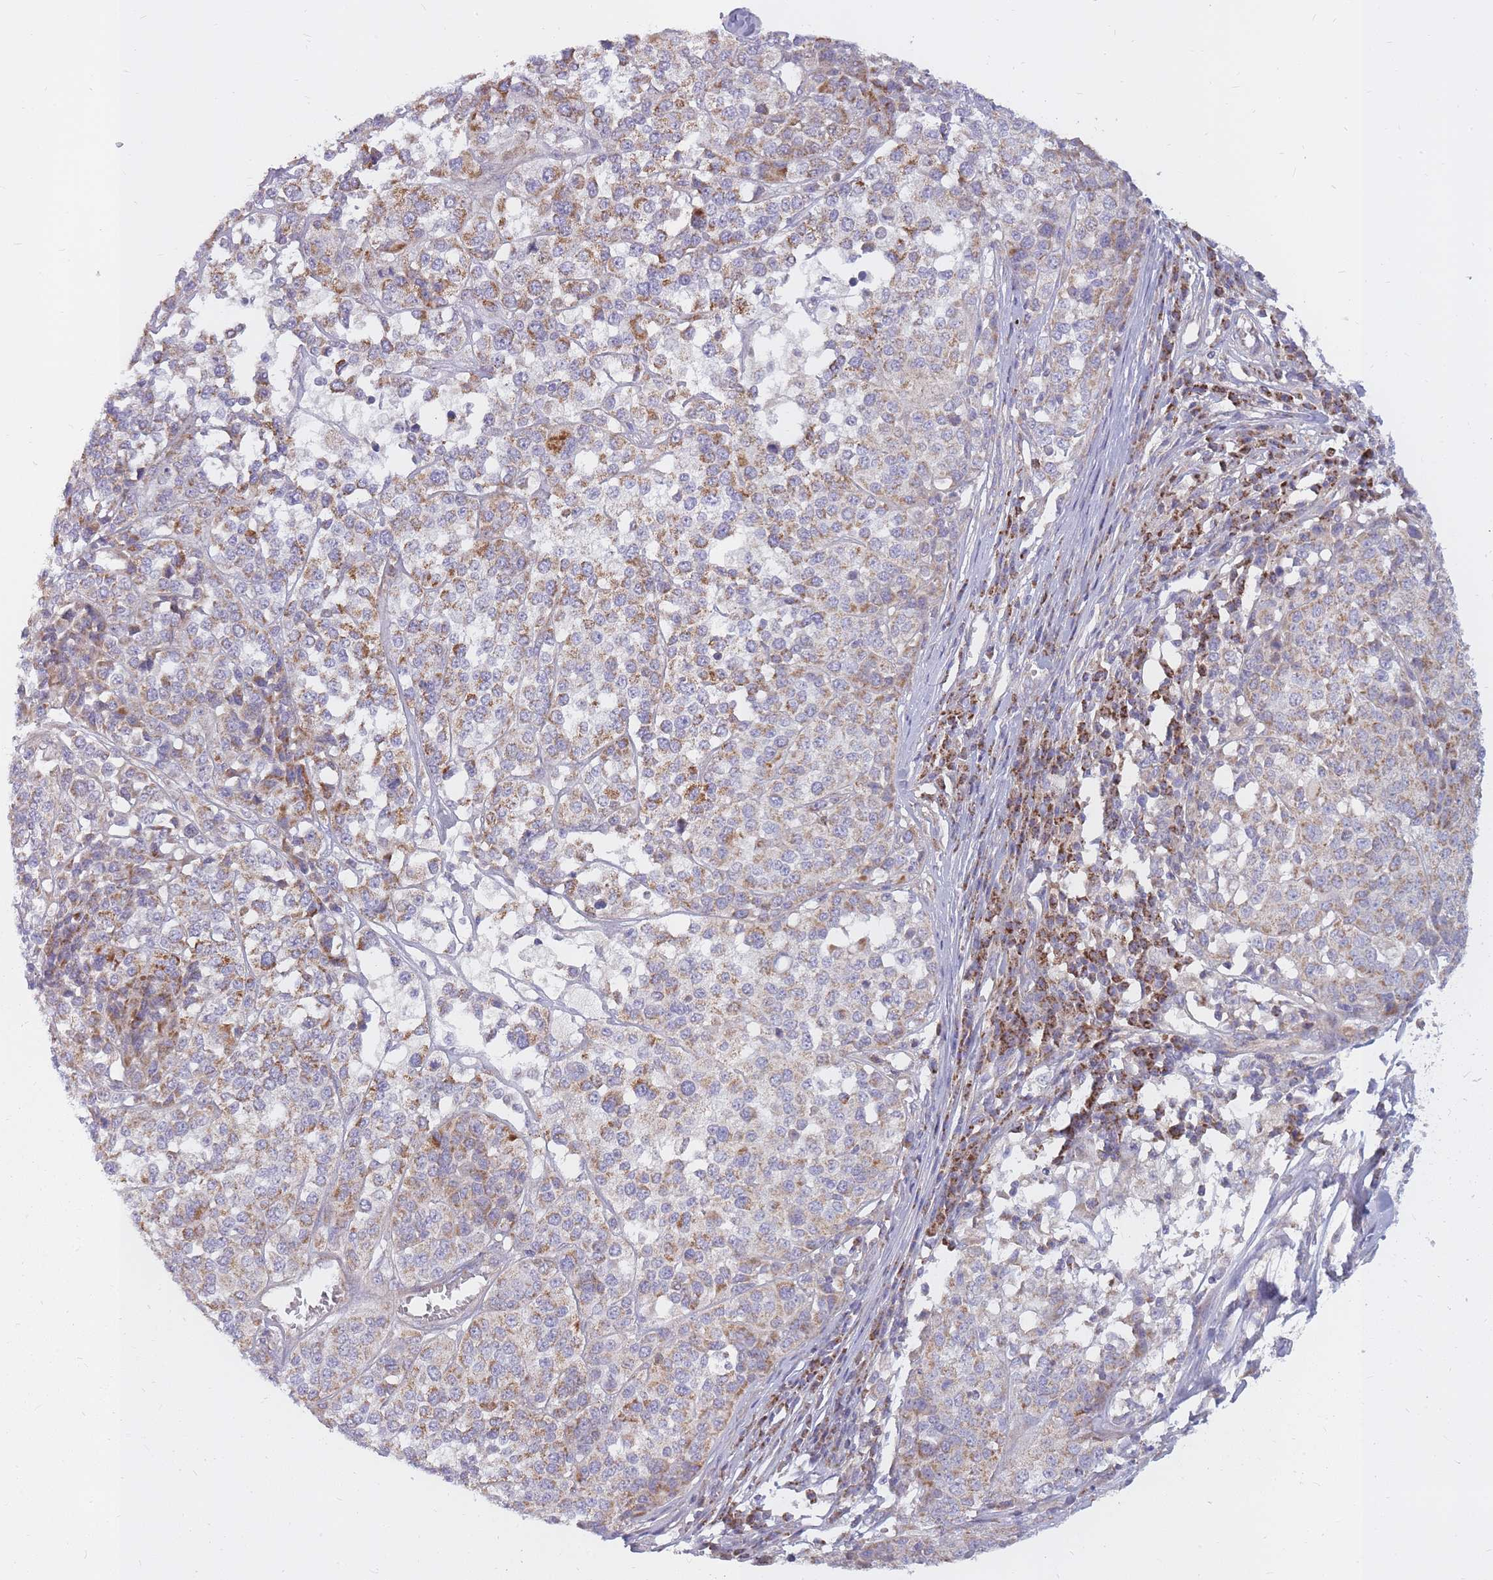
{"staining": {"intensity": "moderate", "quantity": "25%-75%", "location": "cytoplasmic/membranous"}, "tissue": "melanoma", "cell_type": "Tumor cells", "image_type": "cancer", "snomed": [{"axis": "morphology", "description": "Malignant melanoma, Metastatic site"}, {"axis": "topography", "description": "Lymph node"}], "caption": "Brown immunohistochemical staining in human melanoma demonstrates moderate cytoplasmic/membranous expression in approximately 25%-75% of tumor cells.", "gene": "ALKBH4", "patient": {"sex": "male", "age": 44}}